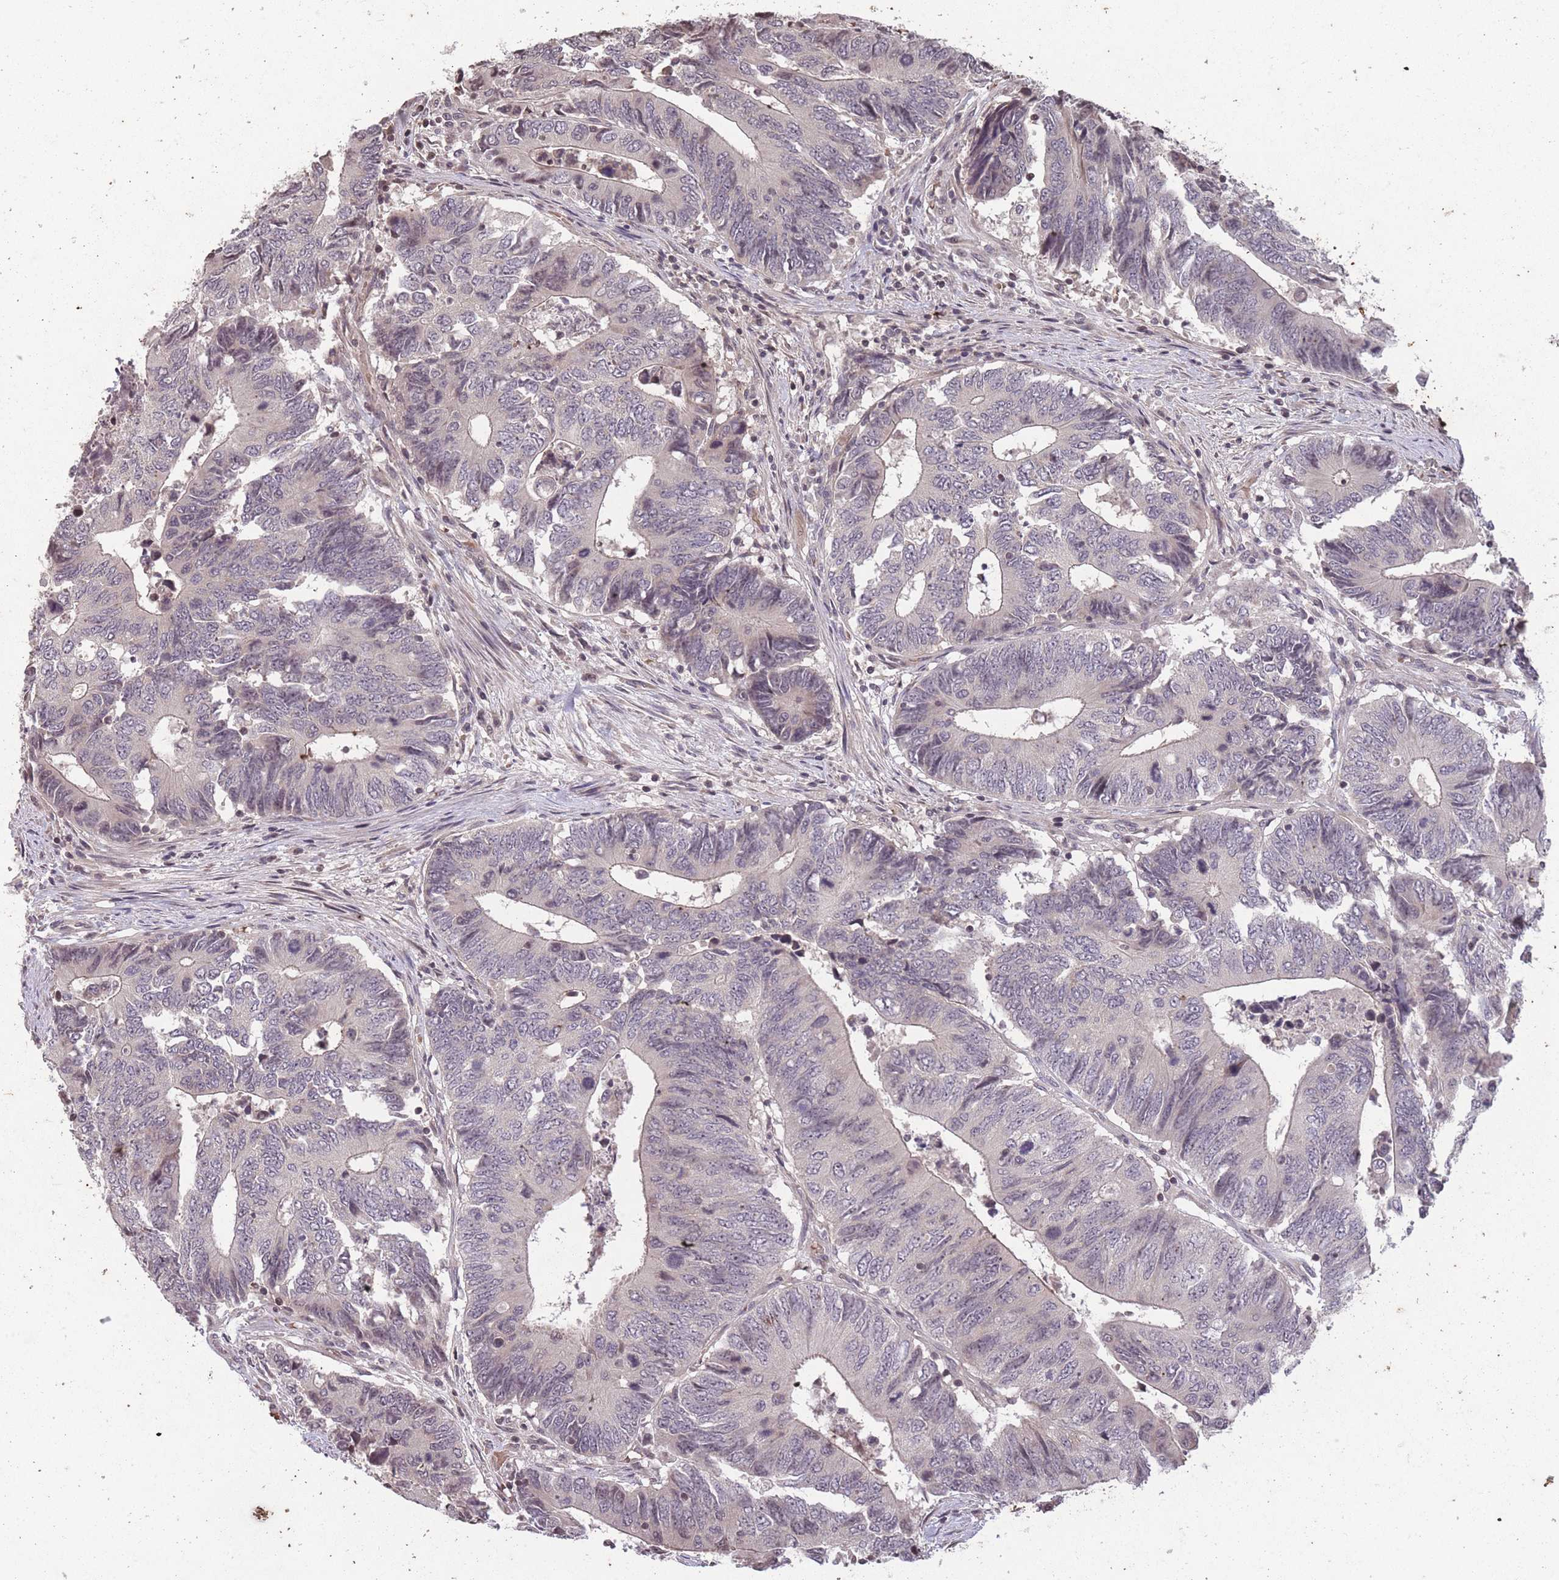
{"staining": {"intensity": "weak", "quantity": "<25%", "location": "cytoplasmic/membranous"}, "tissue": "colorectal cancer", "cell_type": "Tumor cells", "image_type": "cancer", "snomed": [{"axis": "morphology", "description": "Adenocarcinoma, NOS"}, {"axis": "topography", "description": "Colon"}], "caption": "IHC photomicrograph of neoplastic tissue: colorectal cancer stained with DAB (3,3'-diaminobenzidine) reveals no significant protein positivity in tumor cells. The staining was performed using DAB (3,3'-diaminobenzidine) to visualize the protein expression in brown, while the nuclei were stained in blue with hematoxylin (Magnification: 20x).", "gene": "GGT5", "patient": {"sex": "male", "age": 87}}